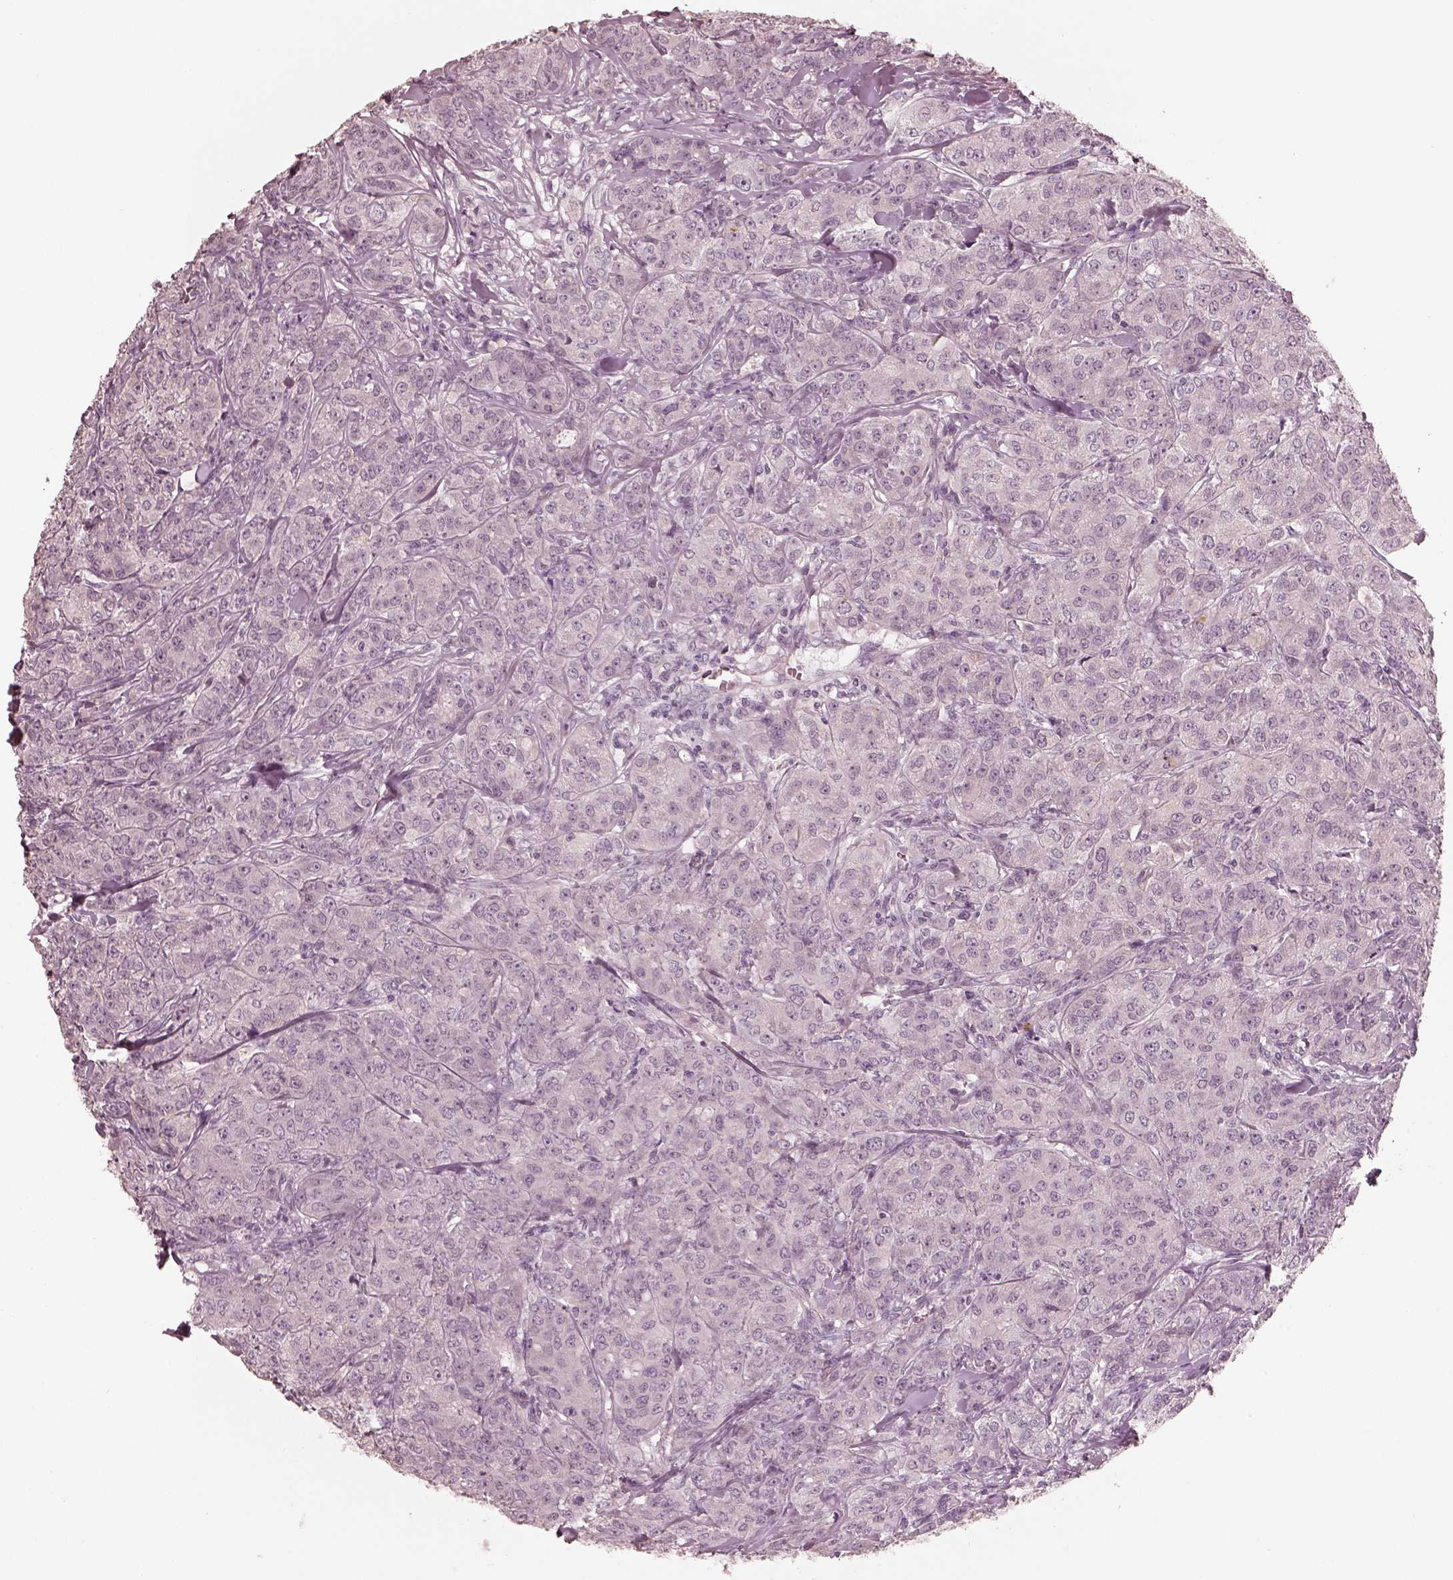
{"staining": {"intensity": "negative", "quantity": "none", "location": "none"}, "tissue": "breast cancer", "cell_type": "Tumor cells", "image_type": "cancer", "snomed": [{"axis": "morphology", "description": "Duct carcinoma"}, {"axis": "topography", "description": "Breast"}], "caption": "Tumor cells are negative for protein expression in human breast cancer.", "gene": "ANKLE1", "patient": {"sex": "female", "age": 43}}